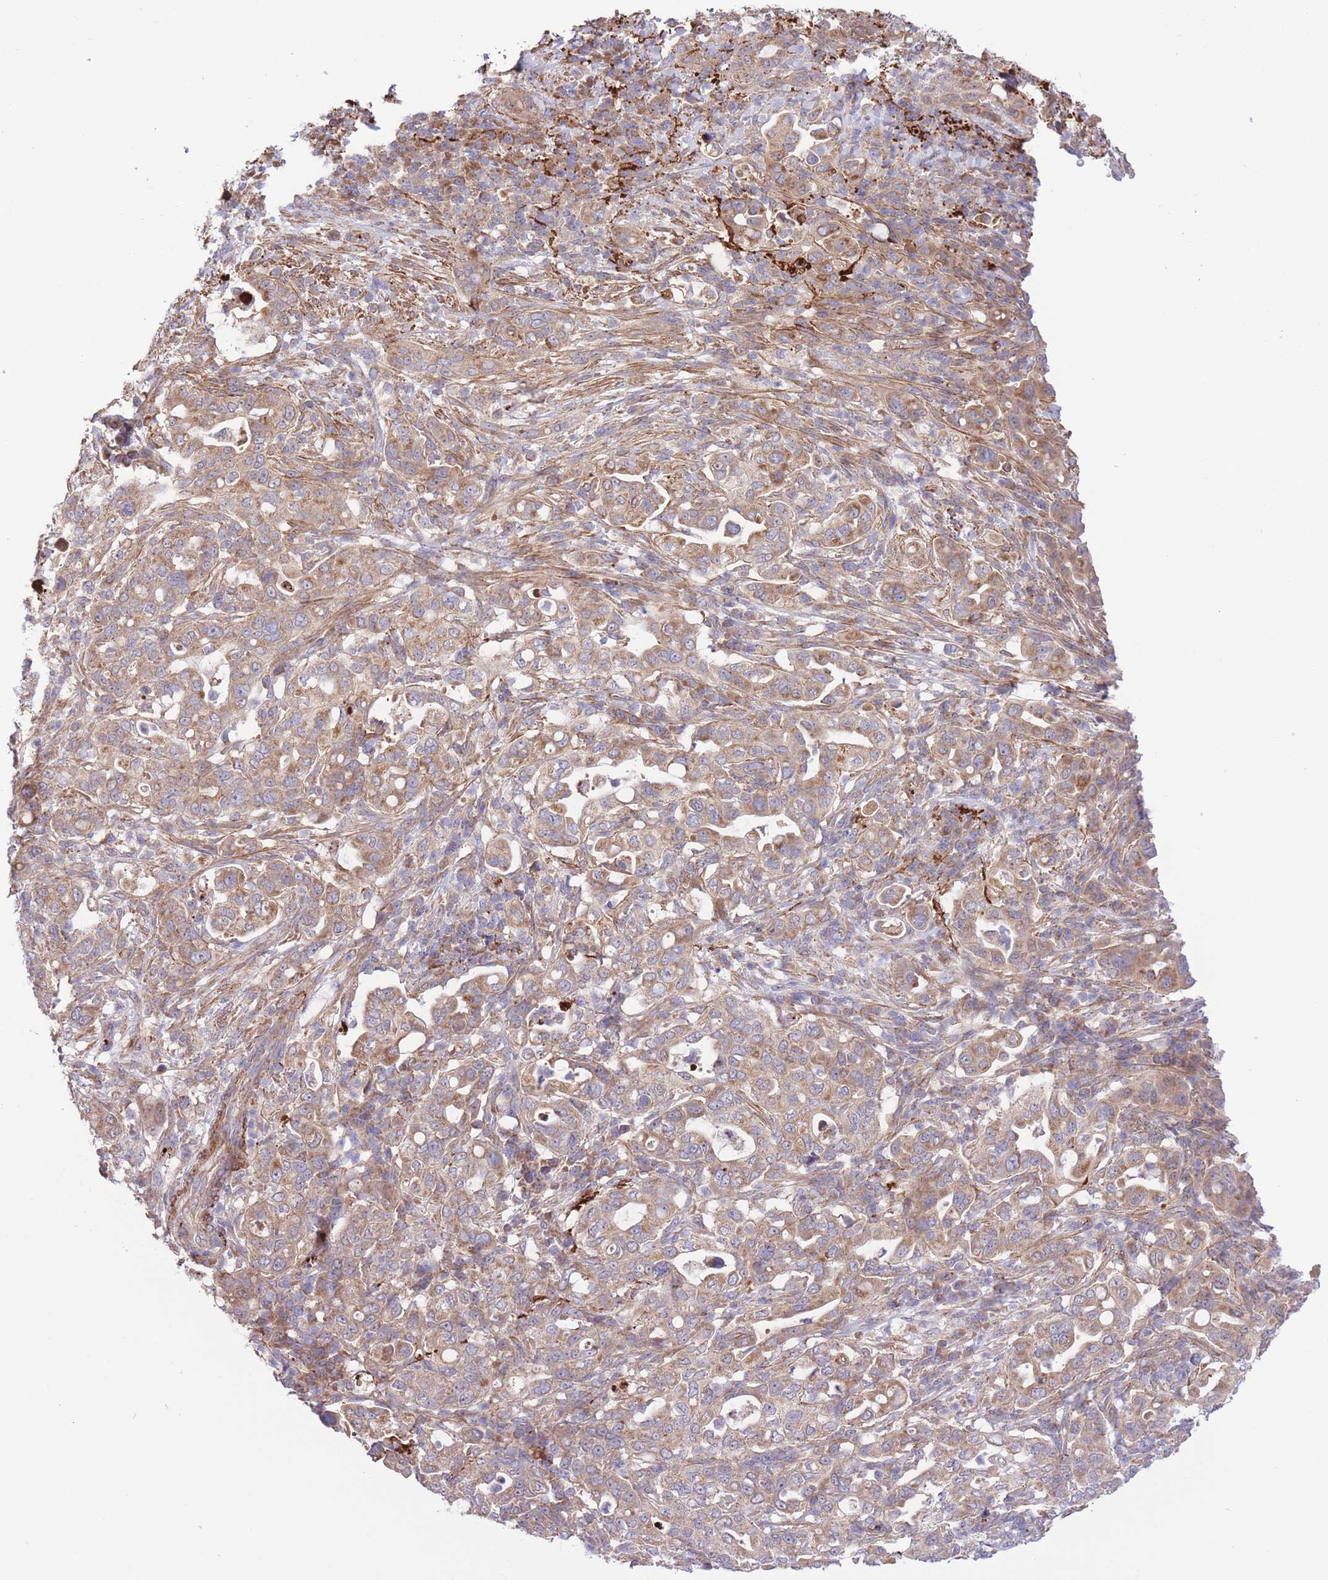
{"staining": {"intensity": "moderate", "quantity": ">75%", "location": "cytoplasmic/membranous"}, "tissue": "pancreatic cancer", "cell_type": "Tumor cells", "image_type": "cancer", "snomed": [{"axis": "morphology", "description": "Normal tissue, NOS"}, {"axis": "morphology", "description": "Adenocarcinoma, NOS"}, {"axis": "topography", "description": "Lymph node"}, {"axis": "topography", "description": "Pancreas"}], "caption": "Pancreatic cancer stained with a protein marker reveals moderate staining in tumor cells.", "gene": "ATP13A2", "patient": {"sex": "female", "age": 67}}